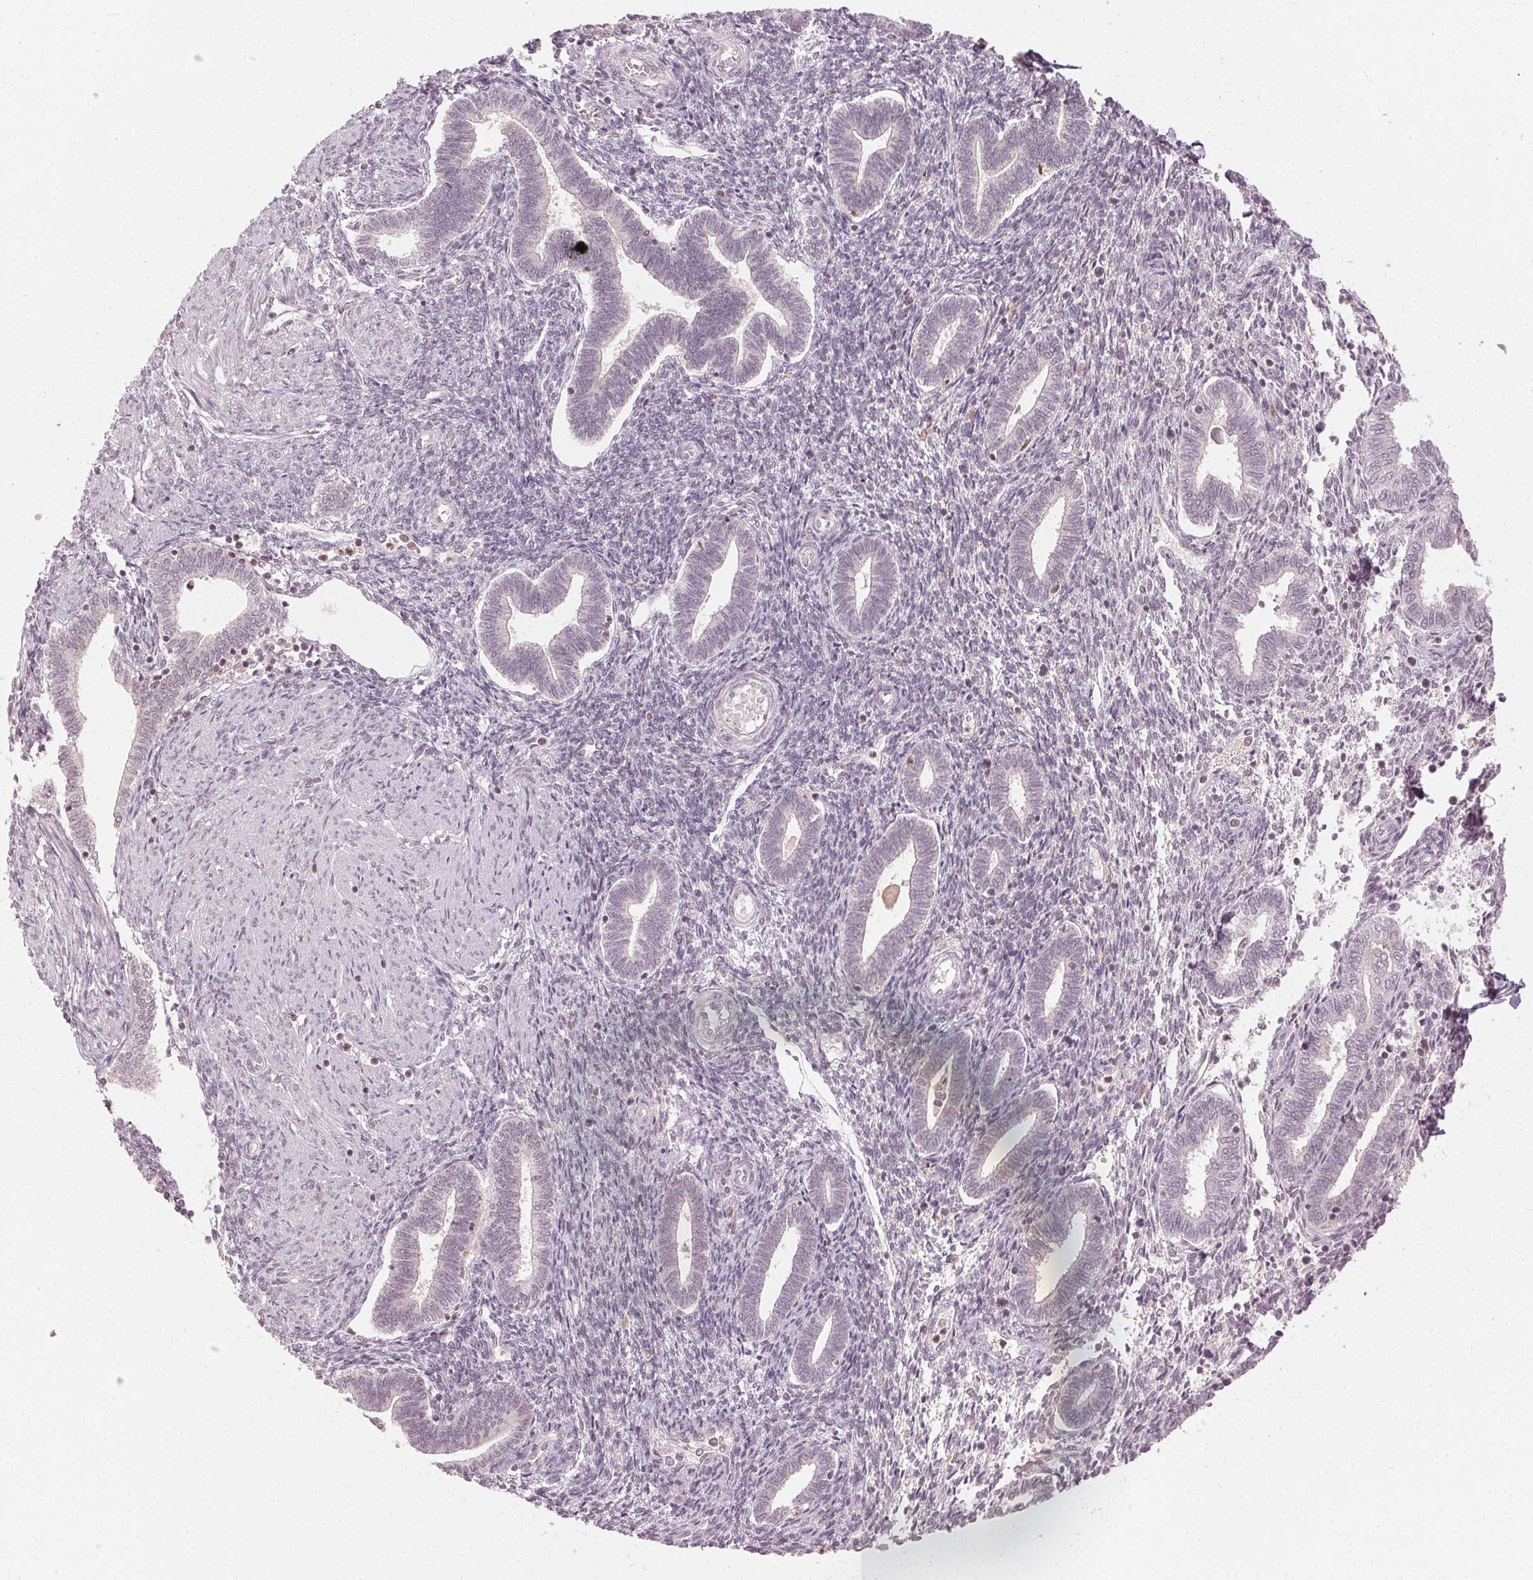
{"staining": {"intensity": "moderate", "quantity": "25%-75%", "location": "cytoplasmic/membranous,nuclear"}, "tissue": "endometrium", "cell_type": "Cells in endometrial stroma", "image_type": "normal", "snomed": [{"axis": "morphology", "description": "Normal tissue, NOS"}, {"axis": "topography", "description": "Endometrium"}], "caption": "Immunohistochemistry of normal human endometrium exhibits medium levels of moderate cytoplasmic/membranous,nuclear expression in about 25%-75% of cells in endometrial stroma. (DAB = brown stain, brightfield microscopy at high magnification).", "gene": "MAPK14", "patient": {"sex": "female", "age": 42}}